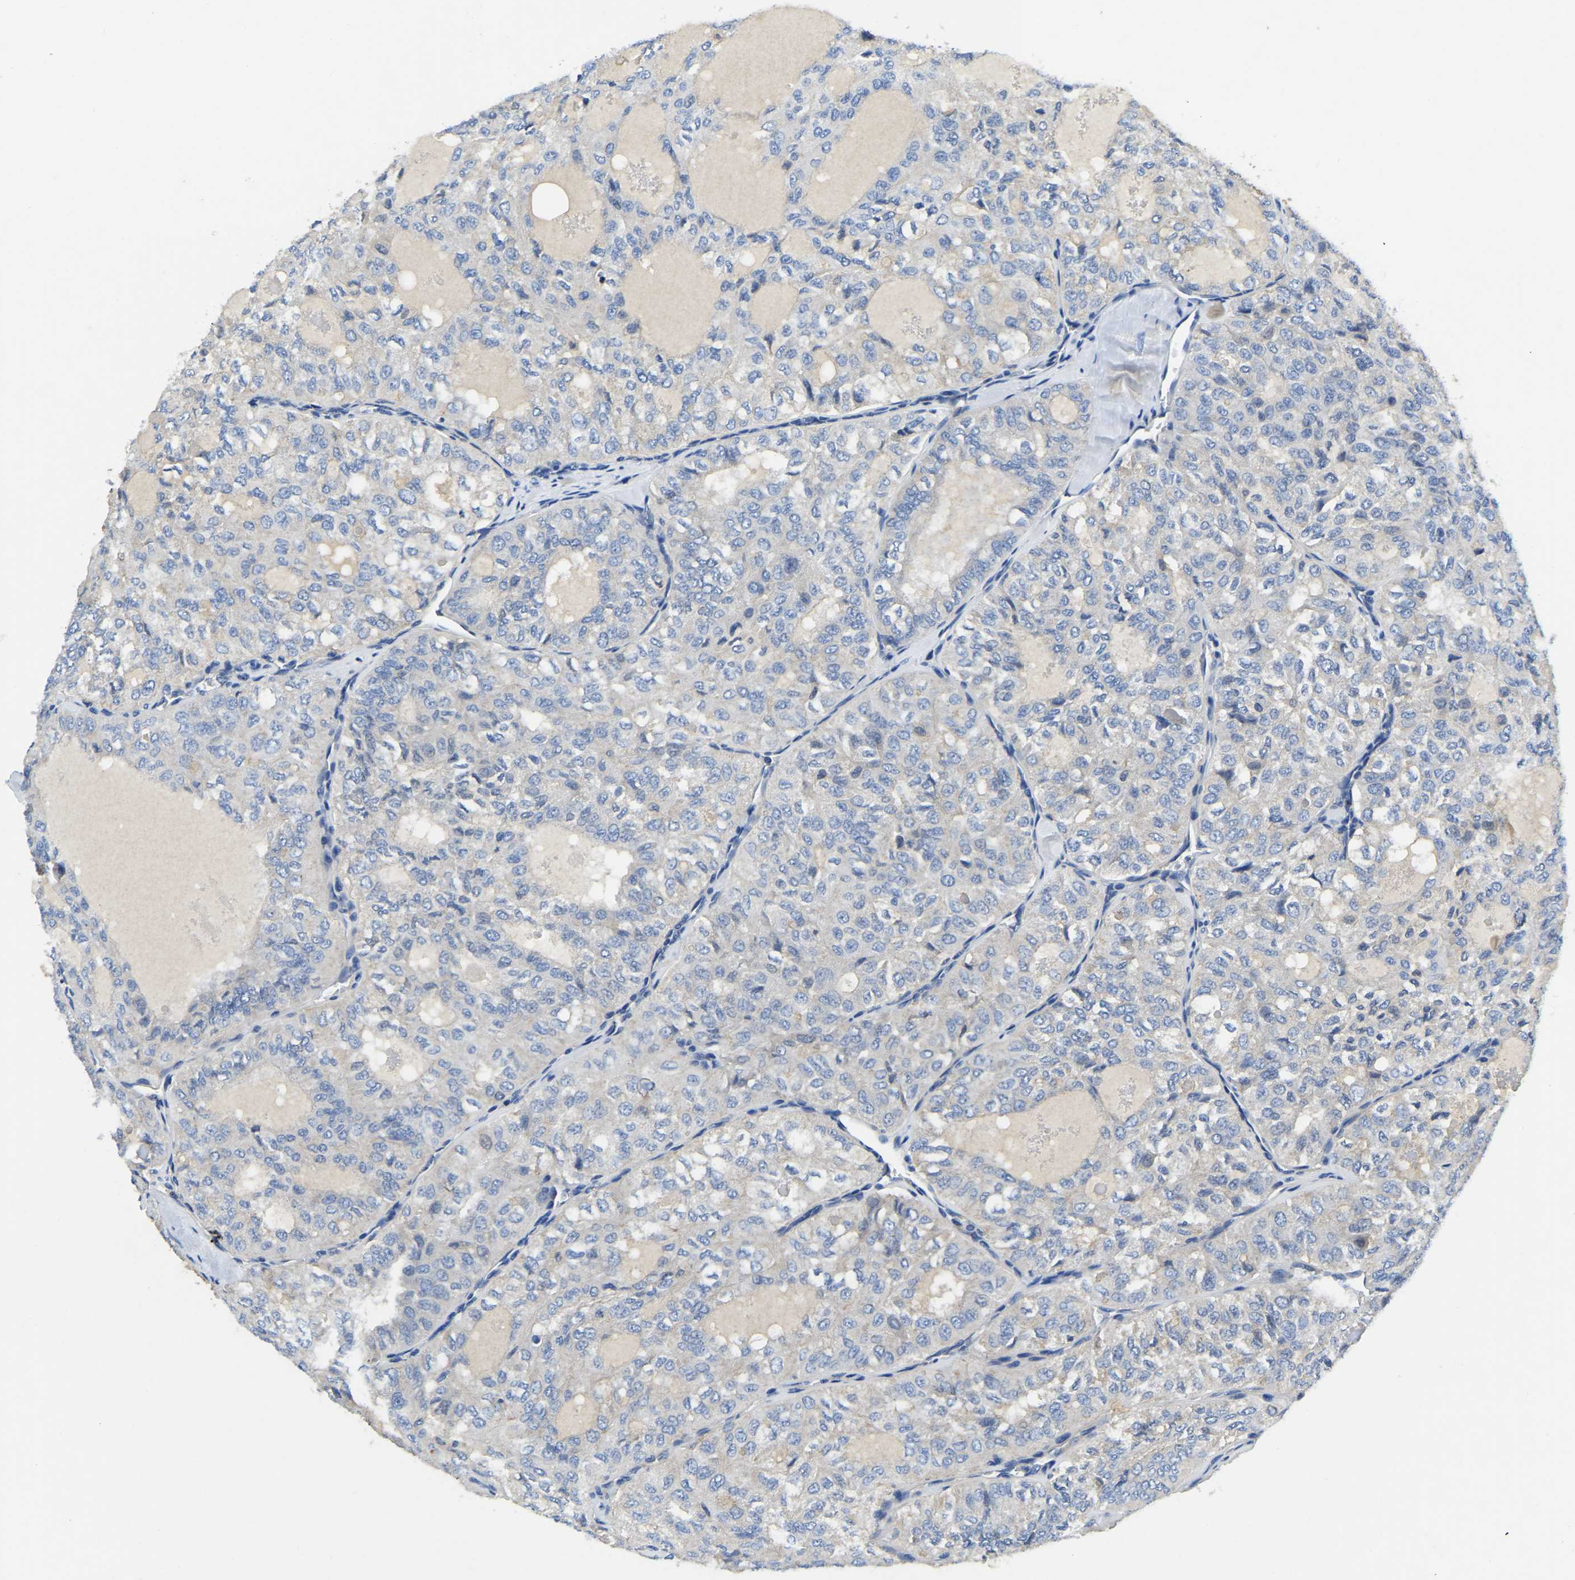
{"staining": {"intensity": "negative", "quantity": "none", "location": "none"}, "tissue": "thyroid cancer", "cell_type": "Tumor cells", "image_type": "cancer", "snomed": [{"axis": "morphology", "description": "Follicular adenoma carcinoma, NOS"}, {"axis": "topography", "description": "Thyroid gland"}], "caption": "Tumor cells are negative for protein expression in human thyroid cancer.", "gene": "STAT2", "patient": {"sex": "male", "age": 75}}